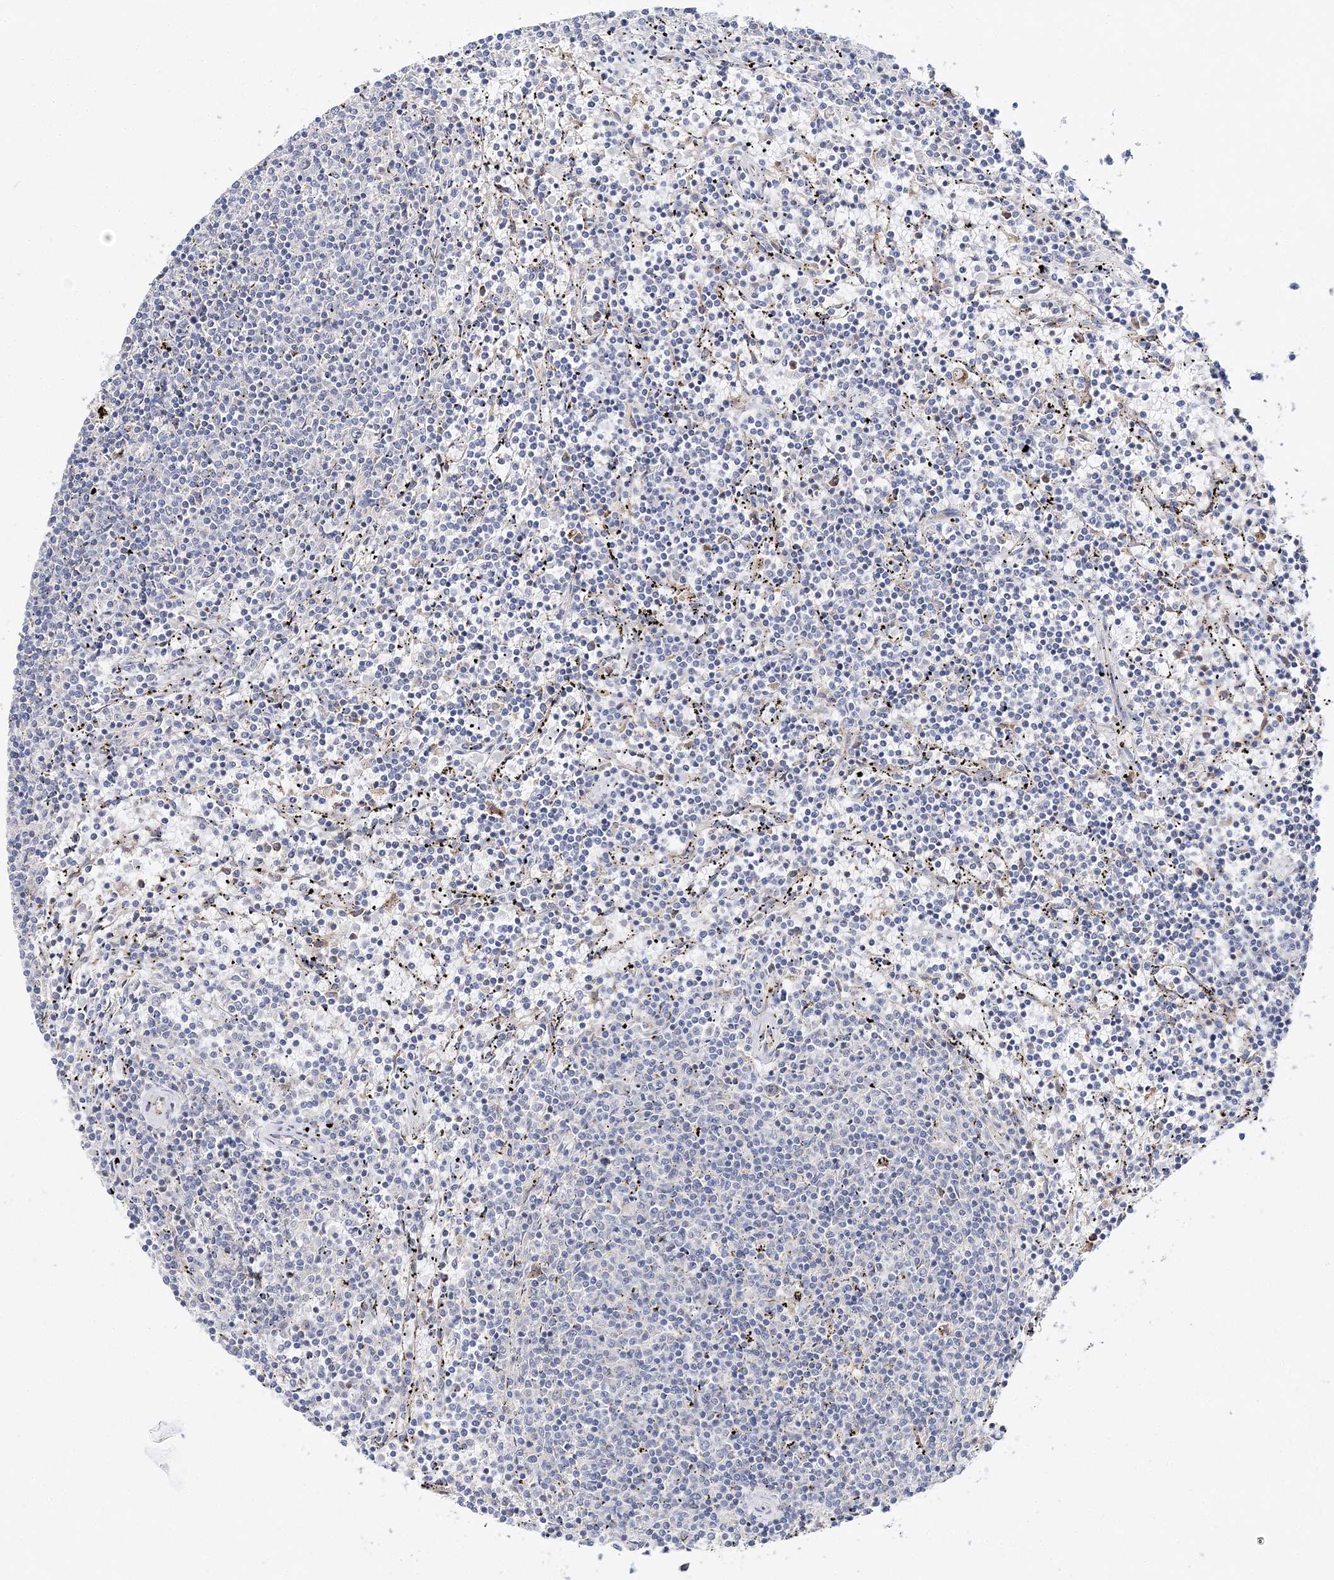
{"staining": {"intensity": "negative", "quantity": "none", "location": "none"}, "tissue": "lymphoma", "cell_type": "Tumor cells", "image_type": "cancer", "snomed": [{"axis": "morphology", "description": "Malignant lymphoma, non-Hodgkin's type, Low grade"}, {"axis": "topography", "description": "Spleen"}], "caption": "Tumor cells show no significant staining in lymphoma.", "gene": "C3orf38", "patient": {"sex": "female", "age": 50}}